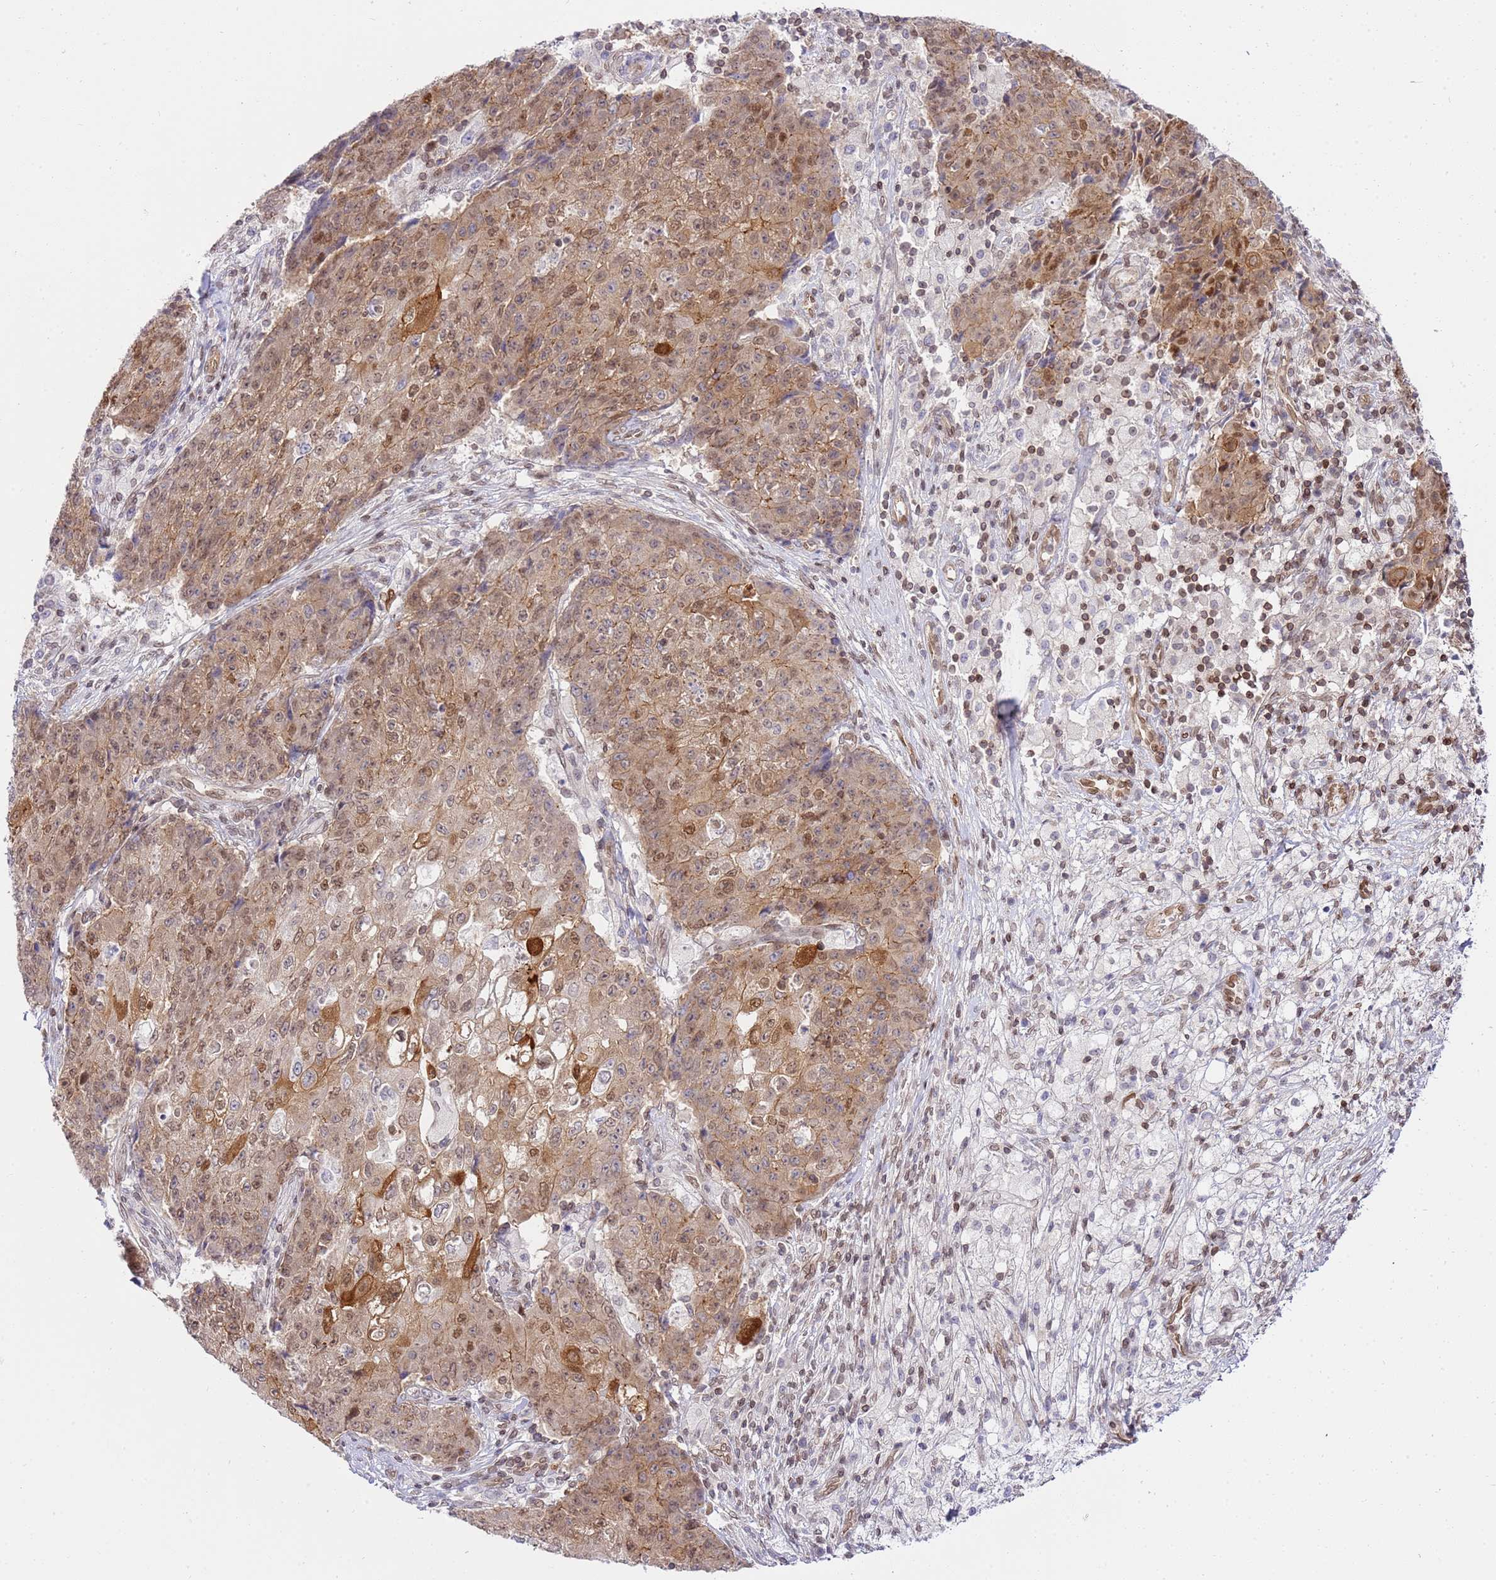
{"staining": {"intensity": "moderate", "quantity": "25%-75%", "location": "cytoplasmic/membranous,nuclear"}, "tissue": "ovarian cancer", "cell_type": "Tumor cells", "image_type": "cancer", "snomed": [{"axis": "morphology", "description": "Carcinoma, endometroid"}, {"axis": "topography", "description": "Ovary"}], "caption": "Immunohistochemistry (IHC) (DAB) staining of ovarian cancer demonstrates moderate cytoplasmic/membranous and nuclear protein expression in approximately 25%-75% of tumor cells.", "gene": "TRIM37", "patient": {"sex": "female", "age": 42}}